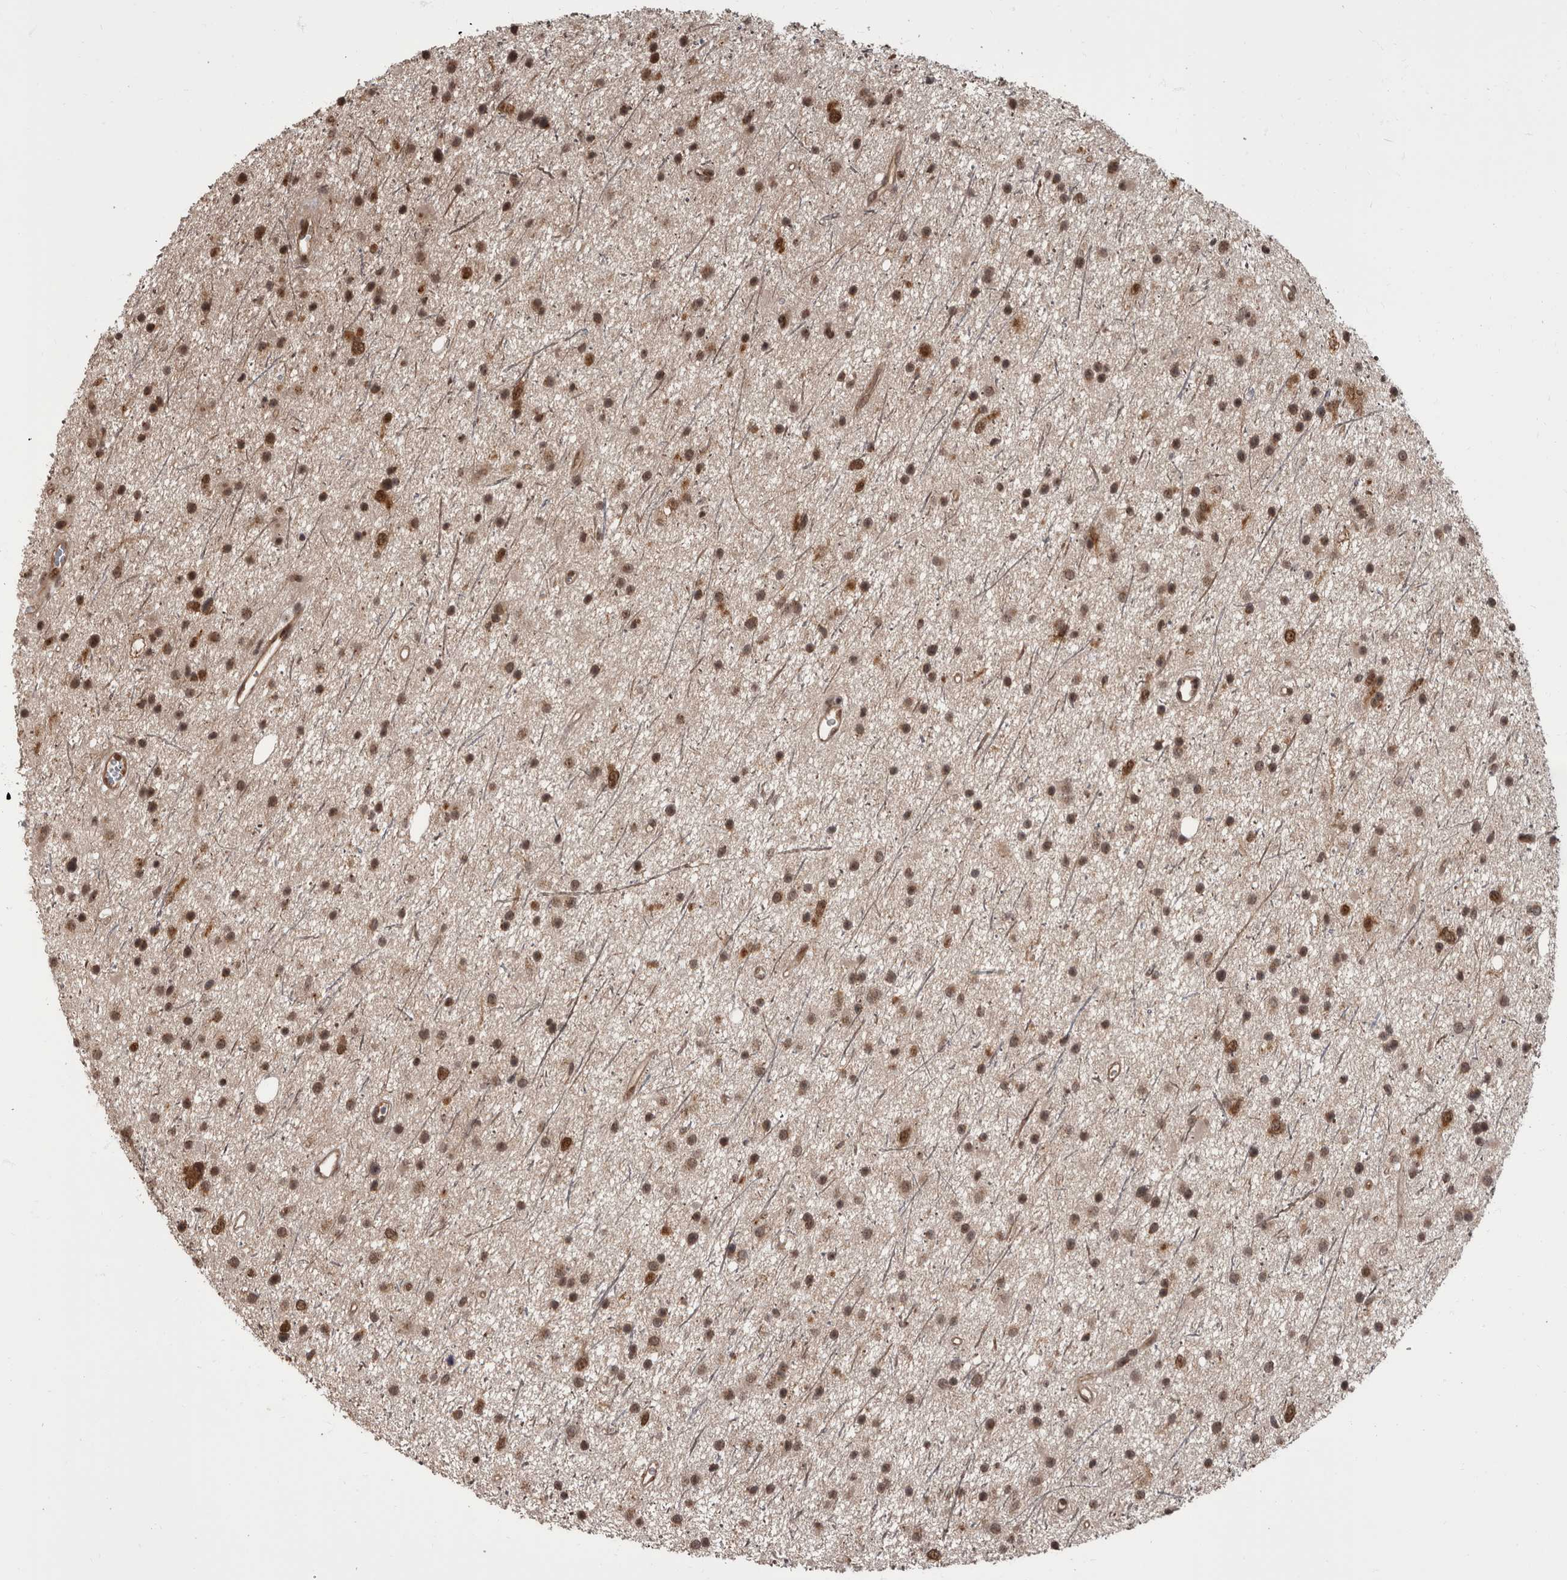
{"staining": {"intensity": "moderate", "quantity": ">75%", "location": "nuclear"}, "tissue": "glioma", "cell_type": "Tumor cells", "image_type": "cancer", "snomed": [{"axis": "morphology", "description": "Glioma, malignant, Low grade"}, {"axis": "topography", "description": "Cerebral cortex"}], "caption": "Moderate nuclear protein positivity is appreciated in about >75% of tumor cells in glioma.", "gene": "AKT3", "patient": {"sex": "female", "age": 39}}